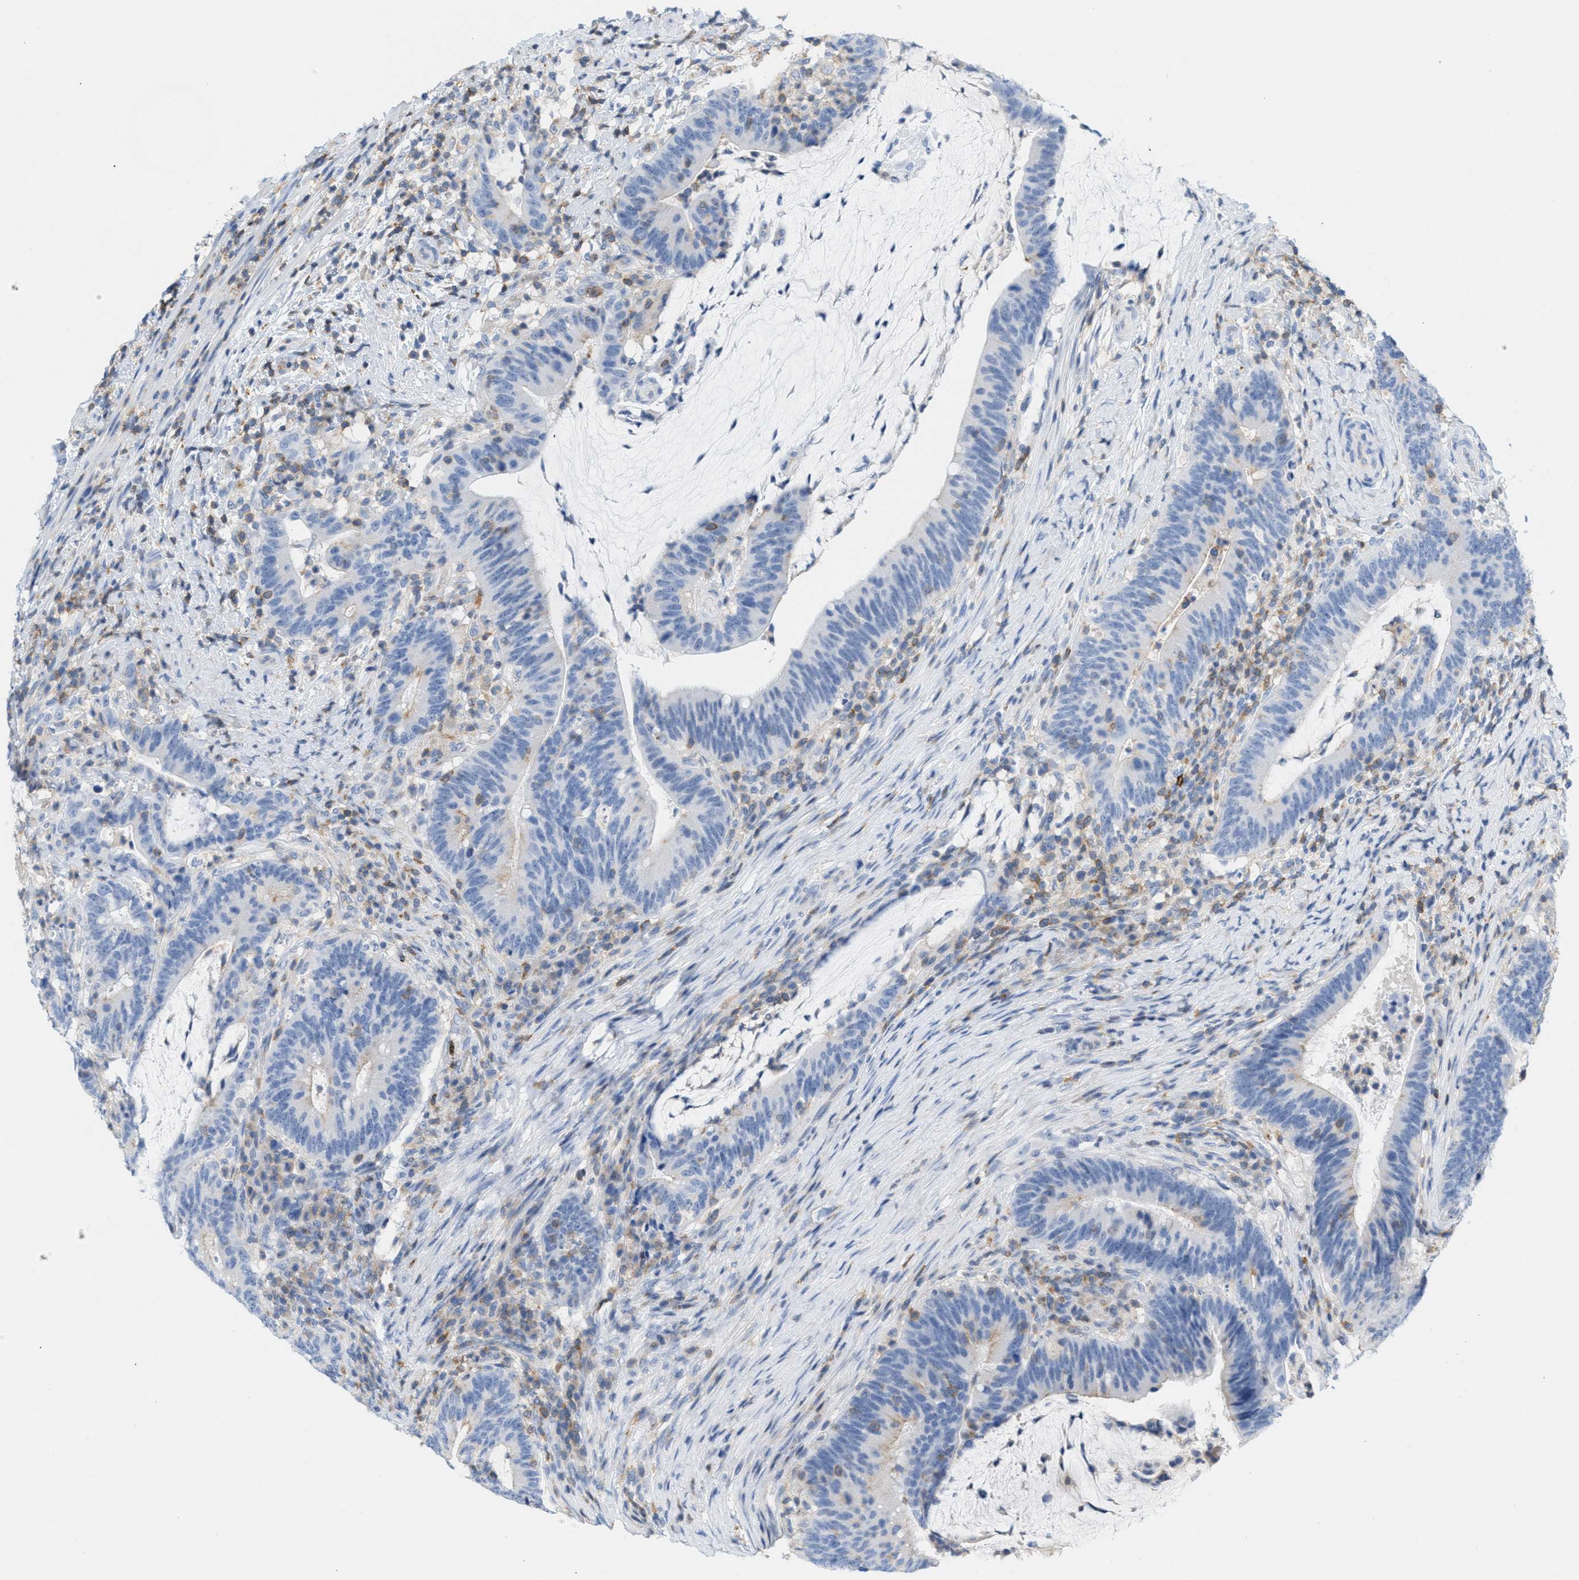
{"staining": {"intensity": "negative", "quantity": "none", "location": "none"}, "tissue": "colorectal cancer", "cell_type": "Tumor cells", "image_type": "cancer", "snomed": [{"axis": "morphology", "description": "Adenocarcinoma, NOS"}, {"axis": "topography", "description": "Colon"}], "caption": "Immunohistochemistry (IHC) micrograph of neoplastic tissue: colorectal adenocarcinoma stained with DAB (3,3'-diaminobenzidine) displays no significant protein staining in tumor cells.", "gene": "IL16", "patient": {"sex": "female", "age": 66}}